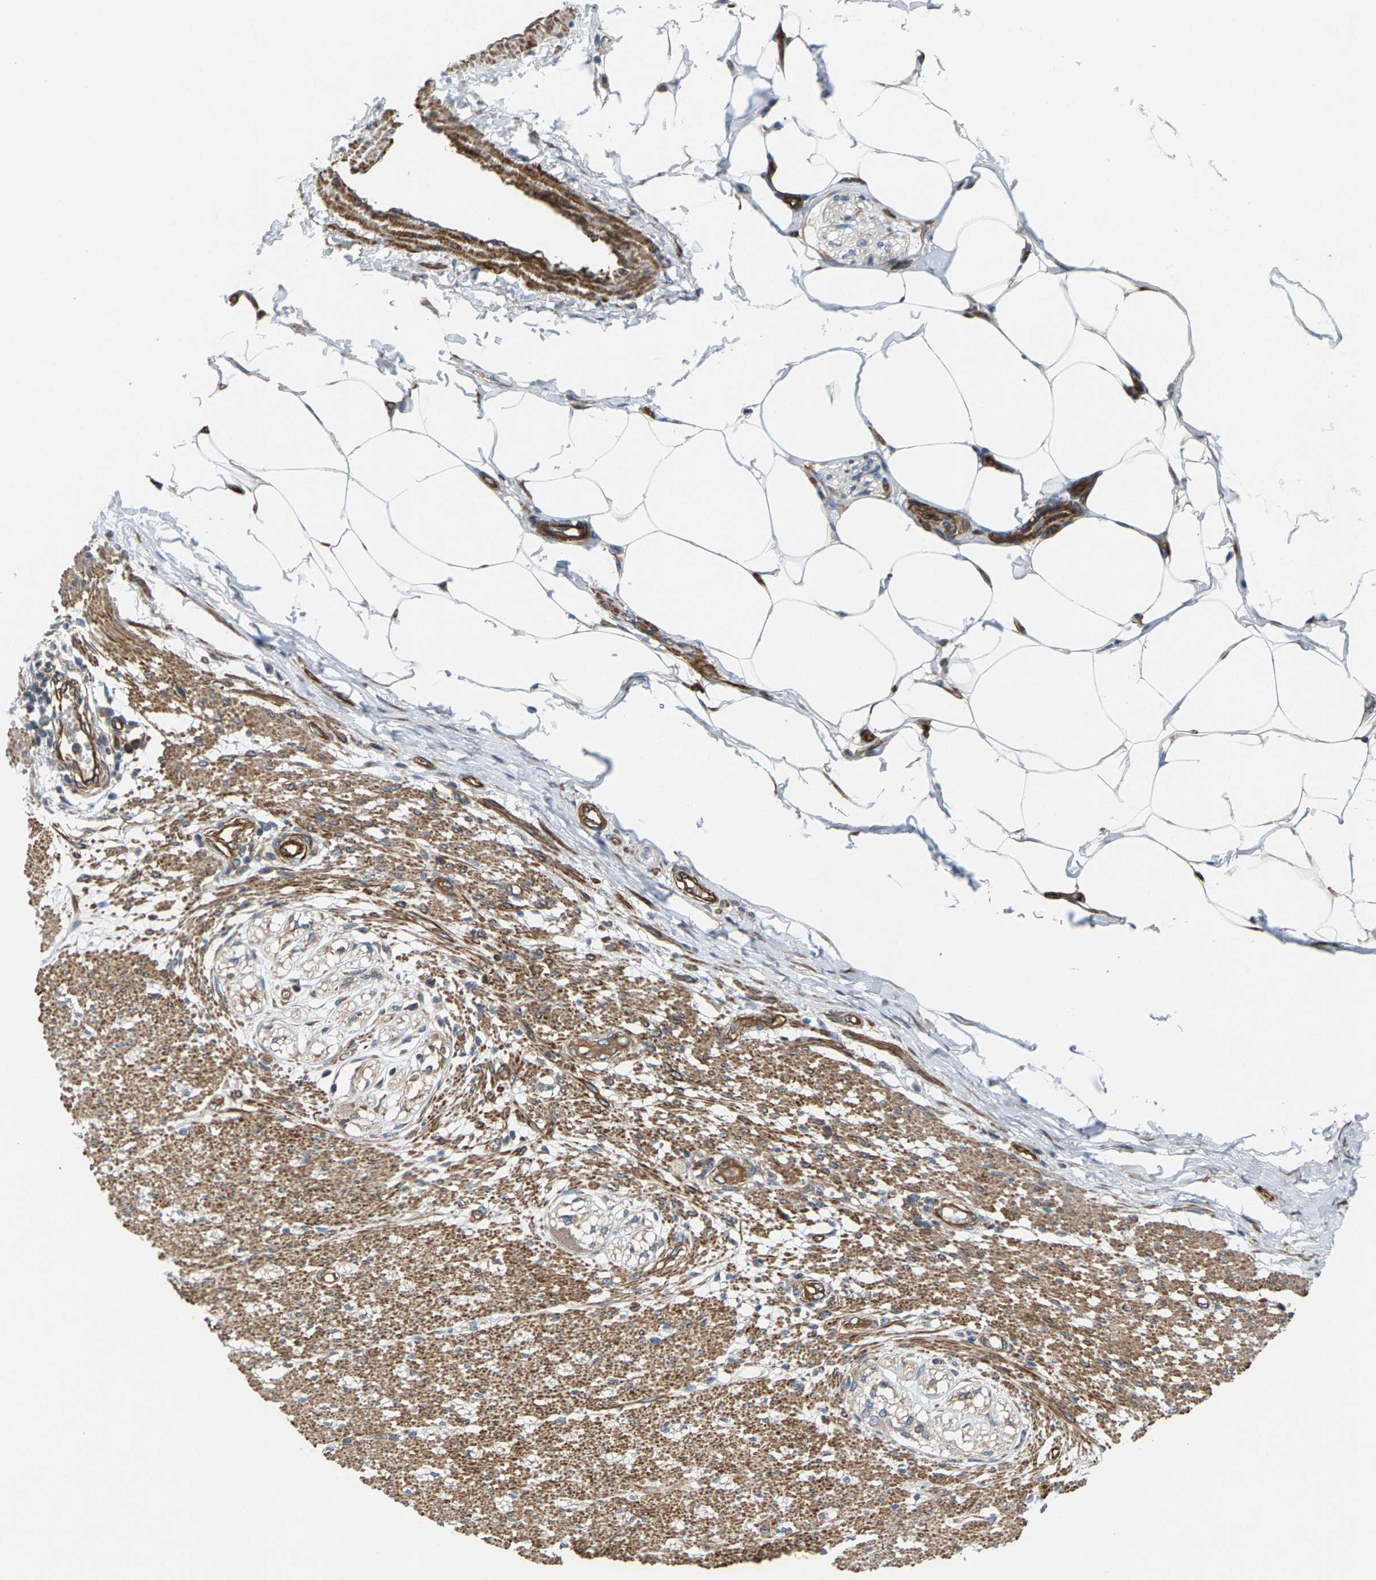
{"staining": {"intensity": "strong", "quantity": ">75%", "location": "cytoplasmic/membranous"}, "tissue": "smooth muscle", "cell_type": "Smooth muscle cells", "image_type": "normal", "snomed": [{"axis": "morphology", "description": "Normal tissue, NOS"}, {"axis": "morphology", "description": "Adenocarcinoma, NOS"}, {"axis": "topography", "description": "Colon"}, {"axis": "topography", "description": "Peripheral nerve tissue"}], "caption": "DAB immunohistochemical staining of normal smooth muscle reveals strong cytoplasmic/membranous protein staining in about >75% of smooth muscle cells. The protein is shown in brown color, while the nuclei are stained blue.", "gene": "PDCL", "patient": {"sex": "male", "age": 14}}